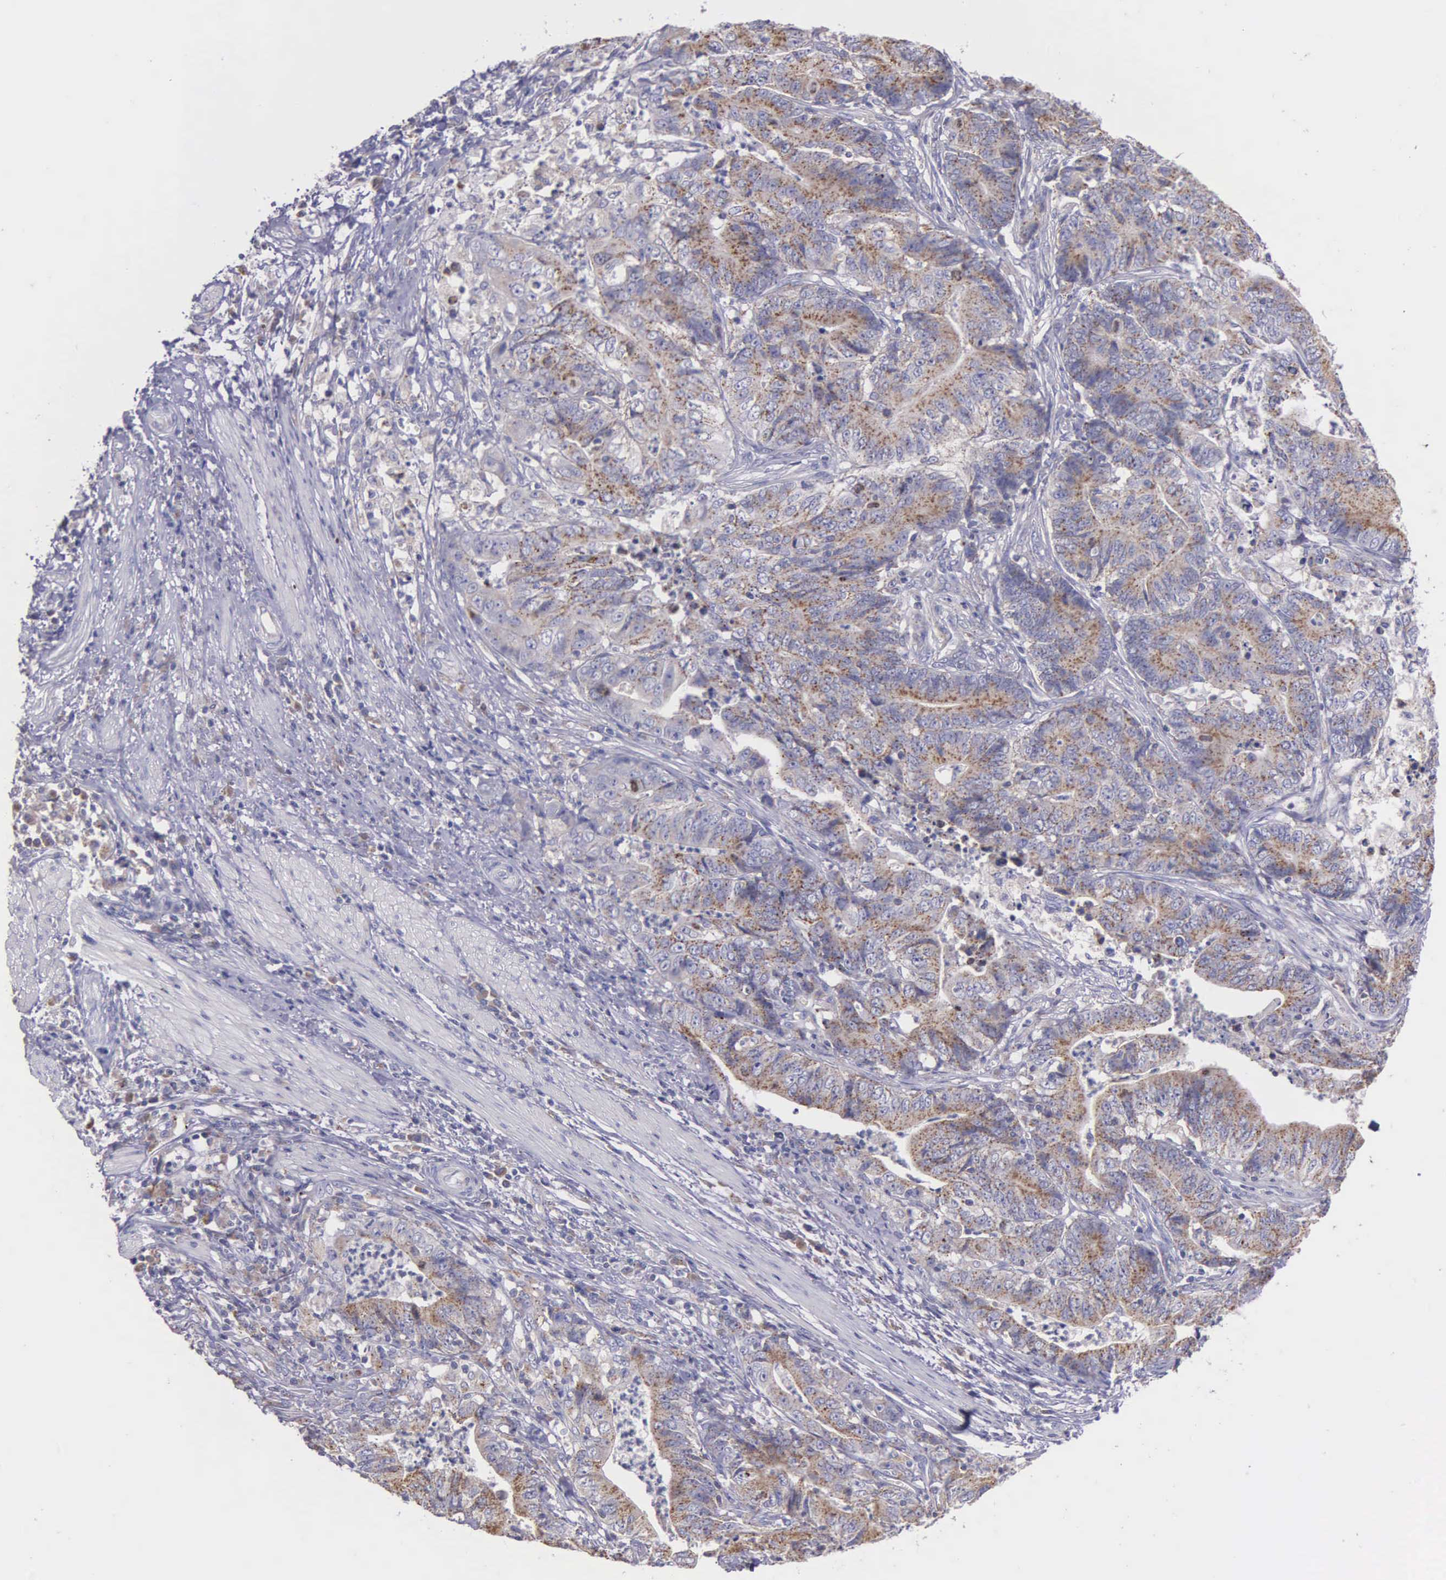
{"staining": {"intensity": "weak", "quantity": ">75%", "location": "cytoplasmic/membranous"}, "tissue": "stomach cancer", "cell_type": "Tumor cells", "image_type": "cancer", "snomed": [{"axis": "morphology", "description": "Adenocarcinoma, NOS"}, {"axis": "topography", "description": "Stomach, lower"}], "caption": "The image displays staining of stomach cancer (adenocarcinoma), revealing weak cytoplasmic/membranous protein positivity (brown color) within tumor cells.", "gene": "MIA2", "patient": {"sex": "female", "age": 86}}